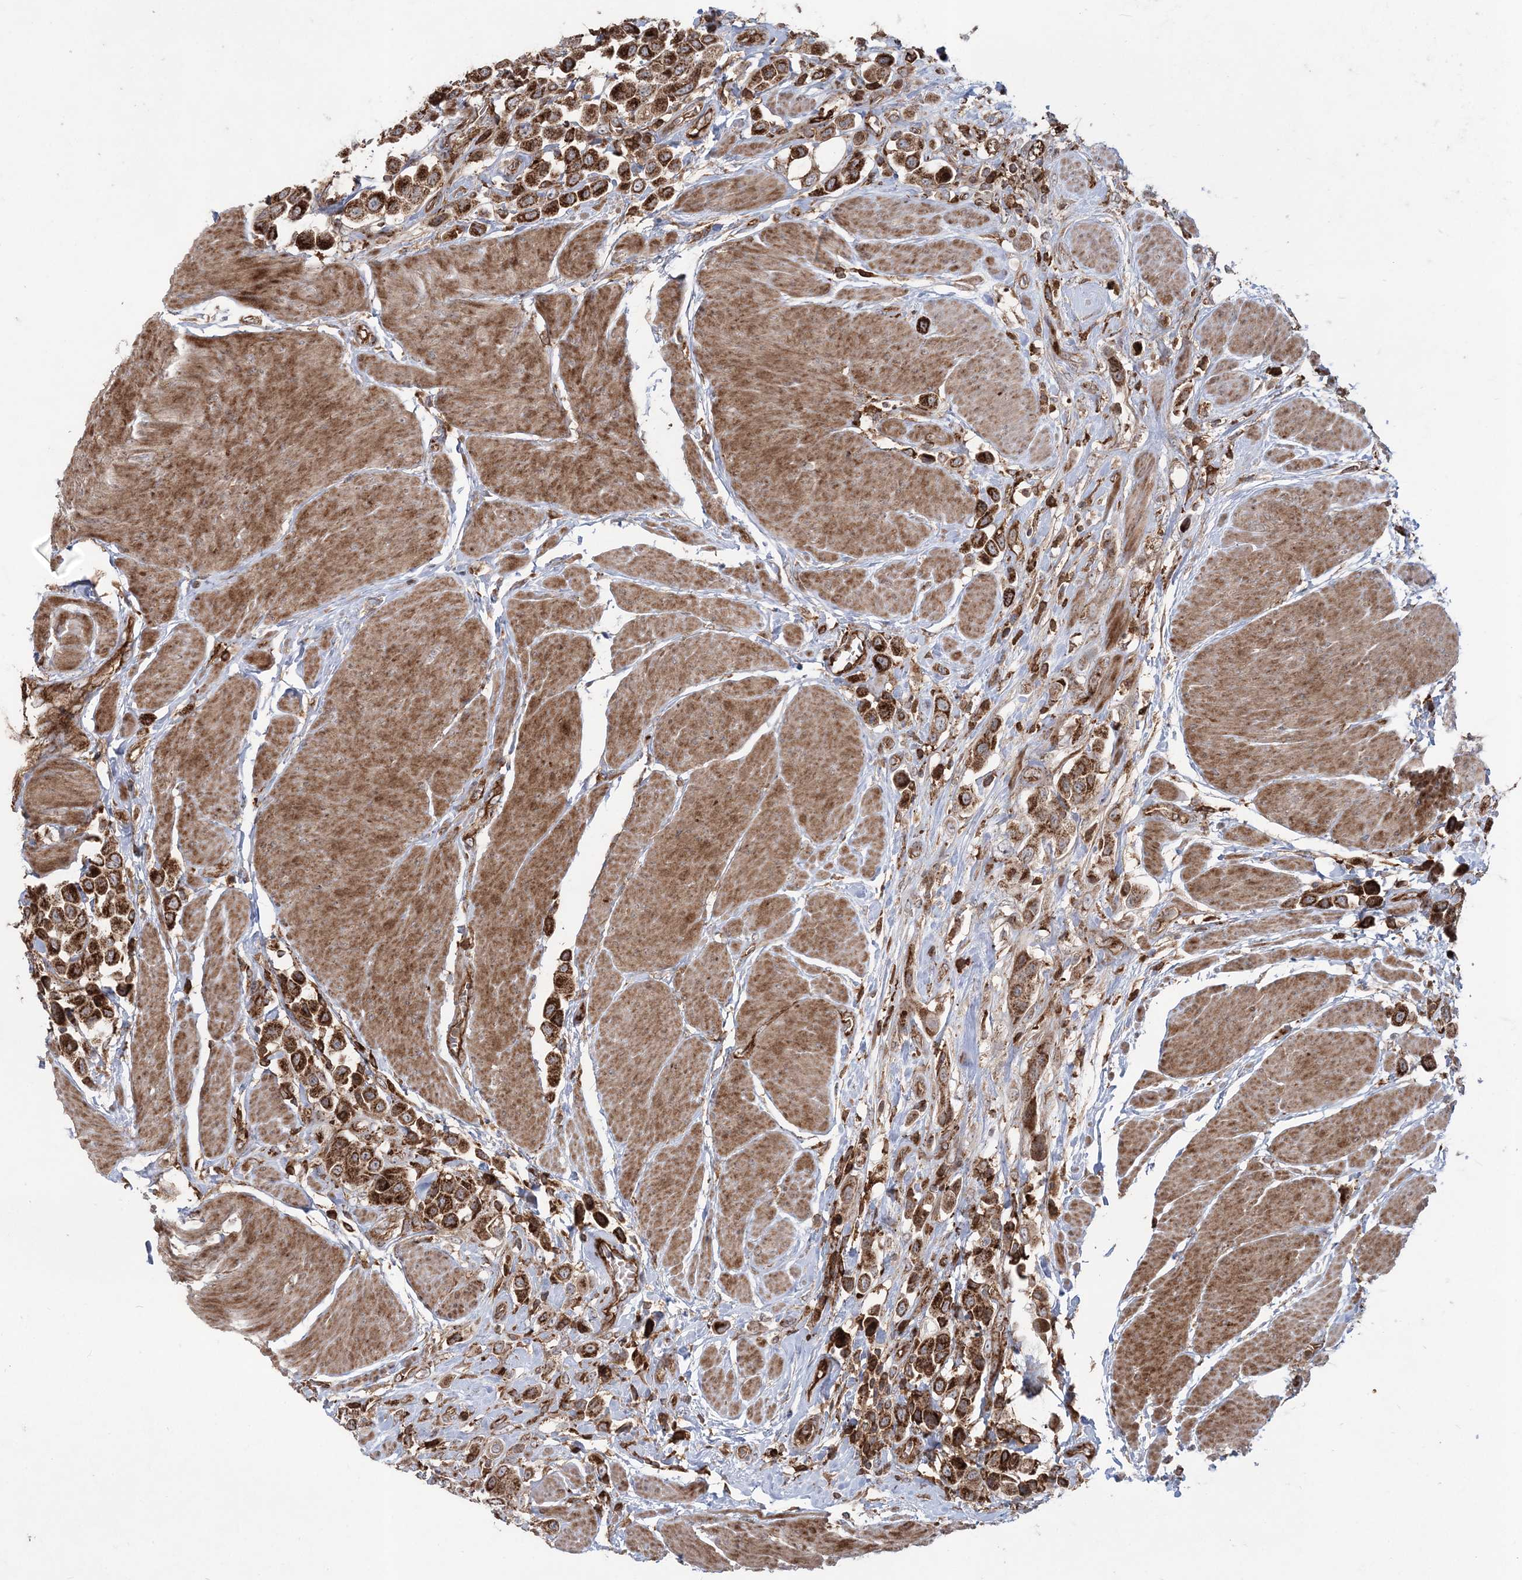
{"staining": {"intensity": "strong", "quantity": ">75%", "location": "cytoplasmic/membranous"}, "tissue": "urothelial cancer", "cell_type": "Tumor cells", "image_type": "cancer", "snomed": [{"axis": "morphology", "description": "Urothelial carcinoma, High grade"}, {"axis": "topography", "description": "Urinary bladder"}], "caption": "Immunohistochemistry (IHC) image of neoplastic tissue: high-grade urothelial carcinoma stained using immunohistochemistry (IHC) exhibits high levels of strong protein expression localized specifically in the cytoplasmic/membranous of tumor cells, appearing as a cytoplasmic/membranous brown color.", "gene": "LRPPRC", "patient": {"sex": "male", "age": 50}}